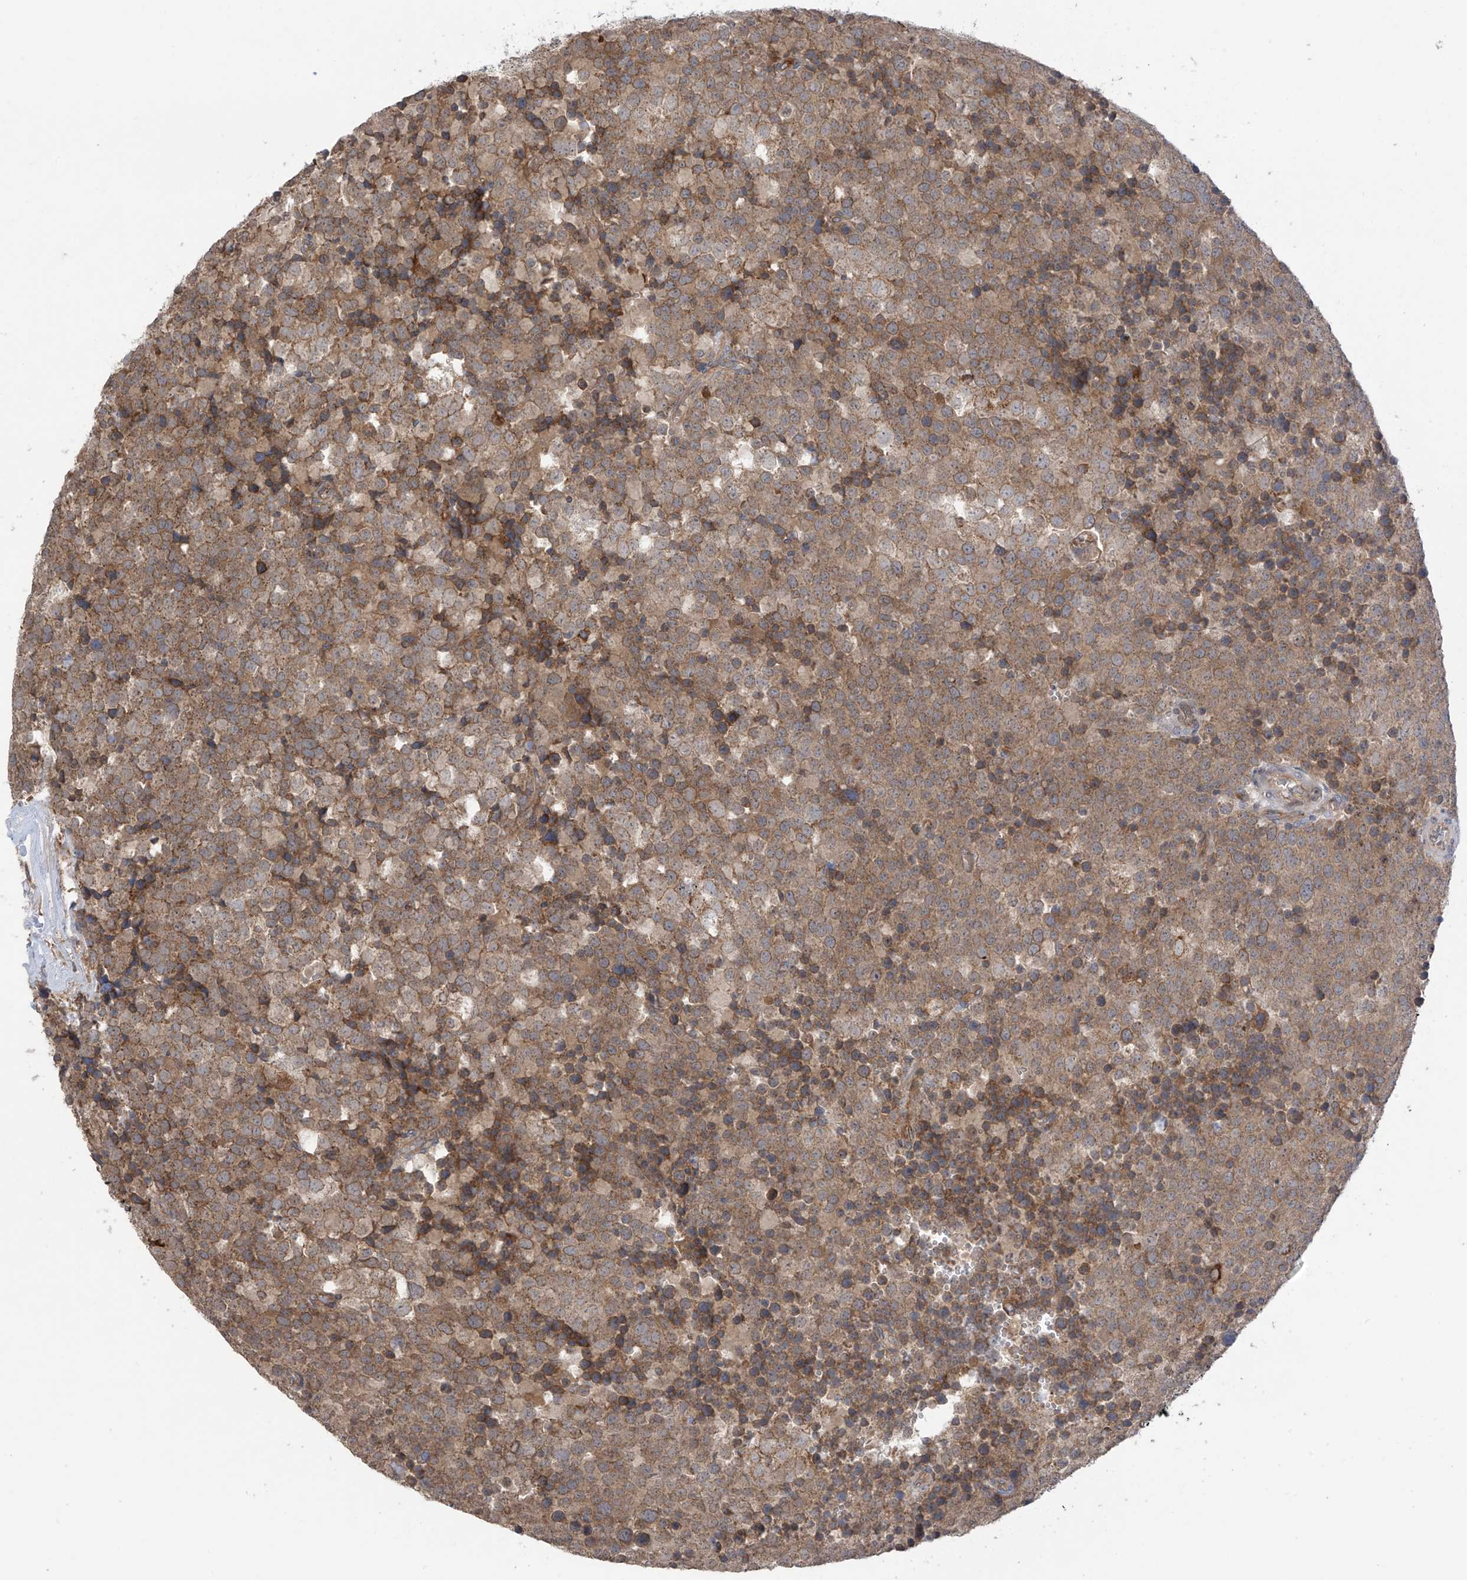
{"staining": {"intensity": "moderate", "quantity": "25%-75%", "location": "cytoplasmic/membranous"}, "tissue": "testis cancer", "cell_type": "Tumor cells", "image_type": "cancer", "snomed": [{"axis": "morphology", "description": "Seminoma, NOS"}, {"axis": "topography", "description": "Testis"}], "caption": "This micrograph demonstrates testis cancer (seminoma) stained with IHC to label a protein in brown. The cytoplasmic/membranous of tumor cells show moderate positivity for the protein. Nuclei are counter-stained blue.", "gene": "KIAA1522", "patient": {"sex": "male", "age": 71}}